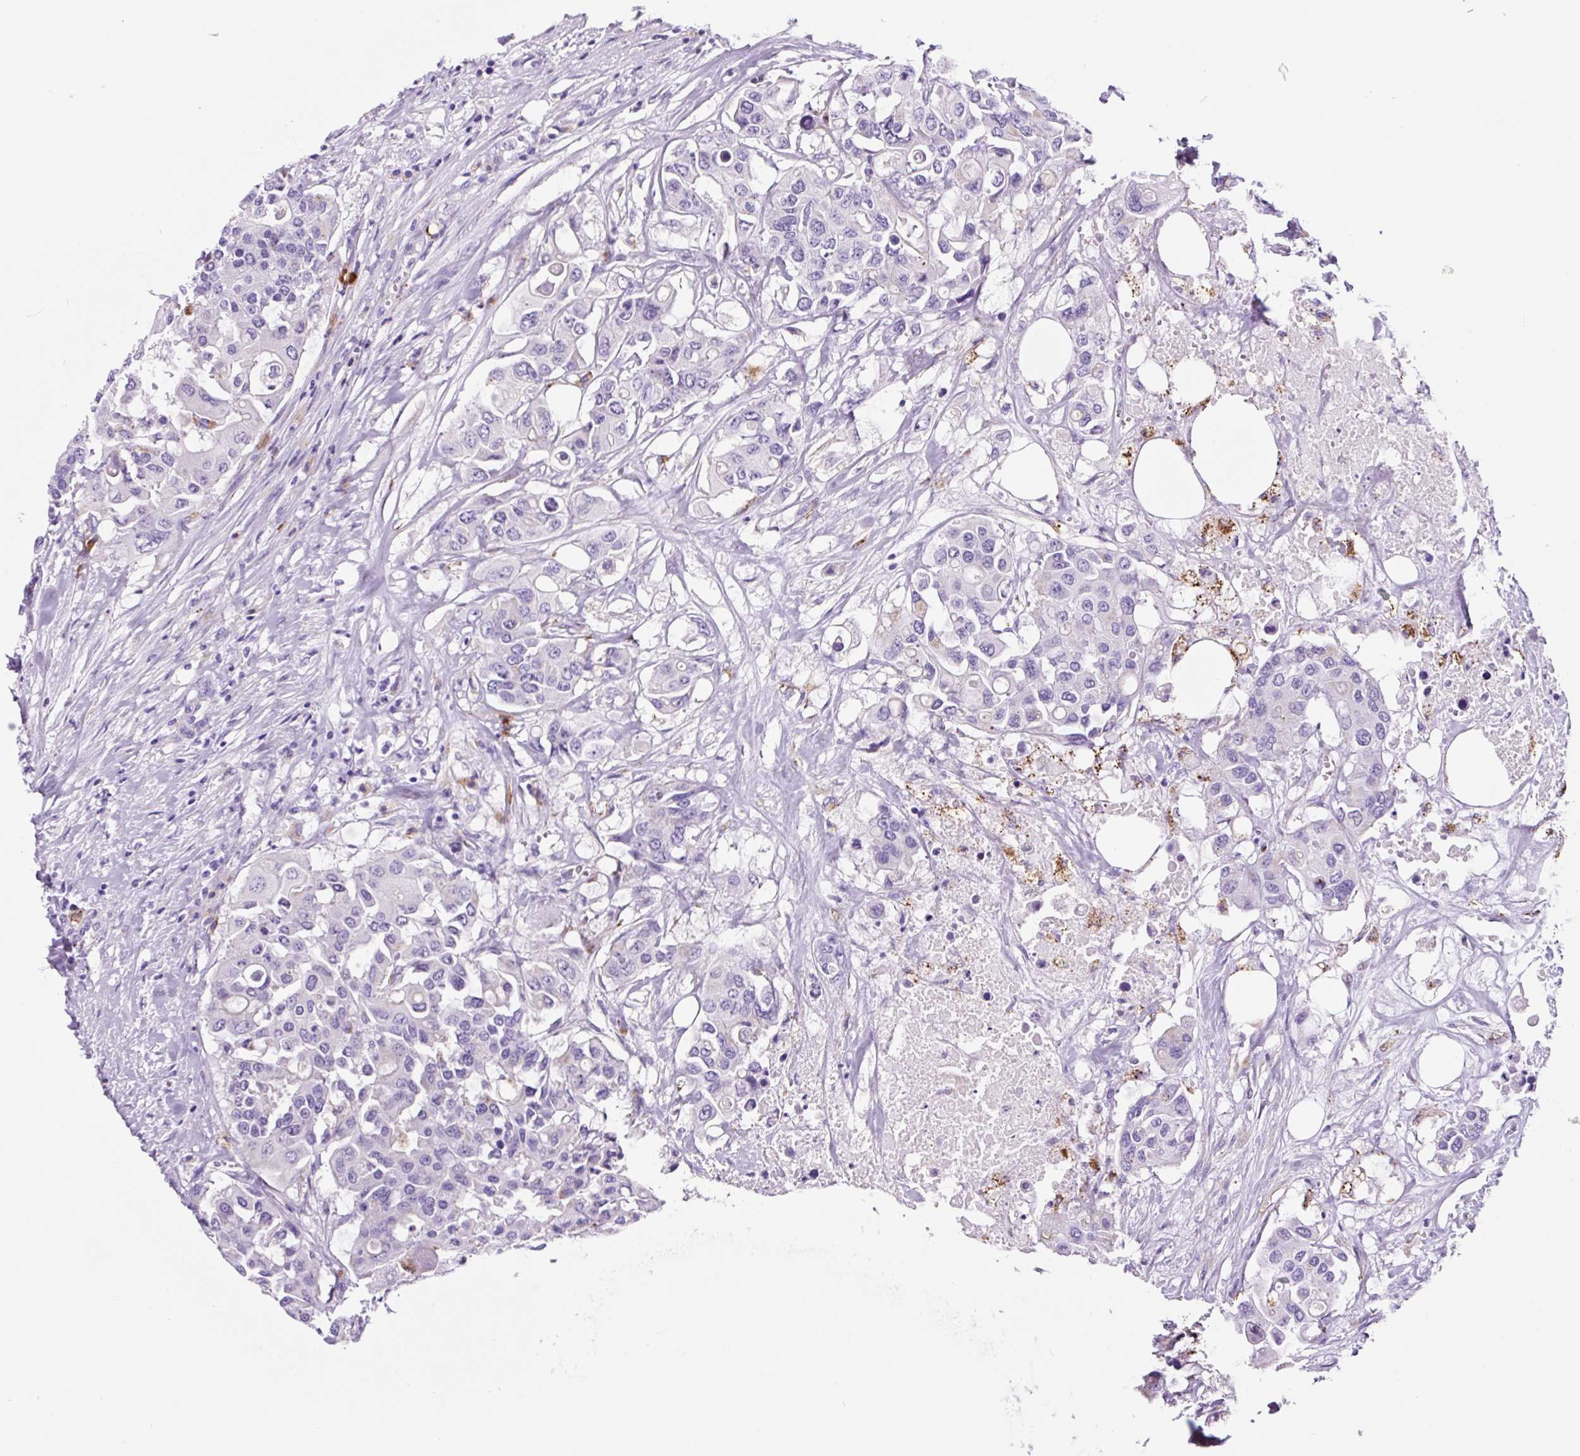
{"staining": {"intensity": "negative", "quantity": "none", "location": "none"}, "tissue": "colorectal cancer", "cell_type": "Tumor cells", "image_type": "cancer", "snomed": [{"axis": "morphology", "description": "Adenocarcinoma, NOS"}, {"axis": "topography", "description": "Colon"}], "caption": "A high-resolution histopathology image shows immunohistochemistry staining of adenocarcinoma (colorectal), which exhibits no significant staining in tumor cells.", "gene": "LCN10", "patient": {"sex": "male", "age": 77}}